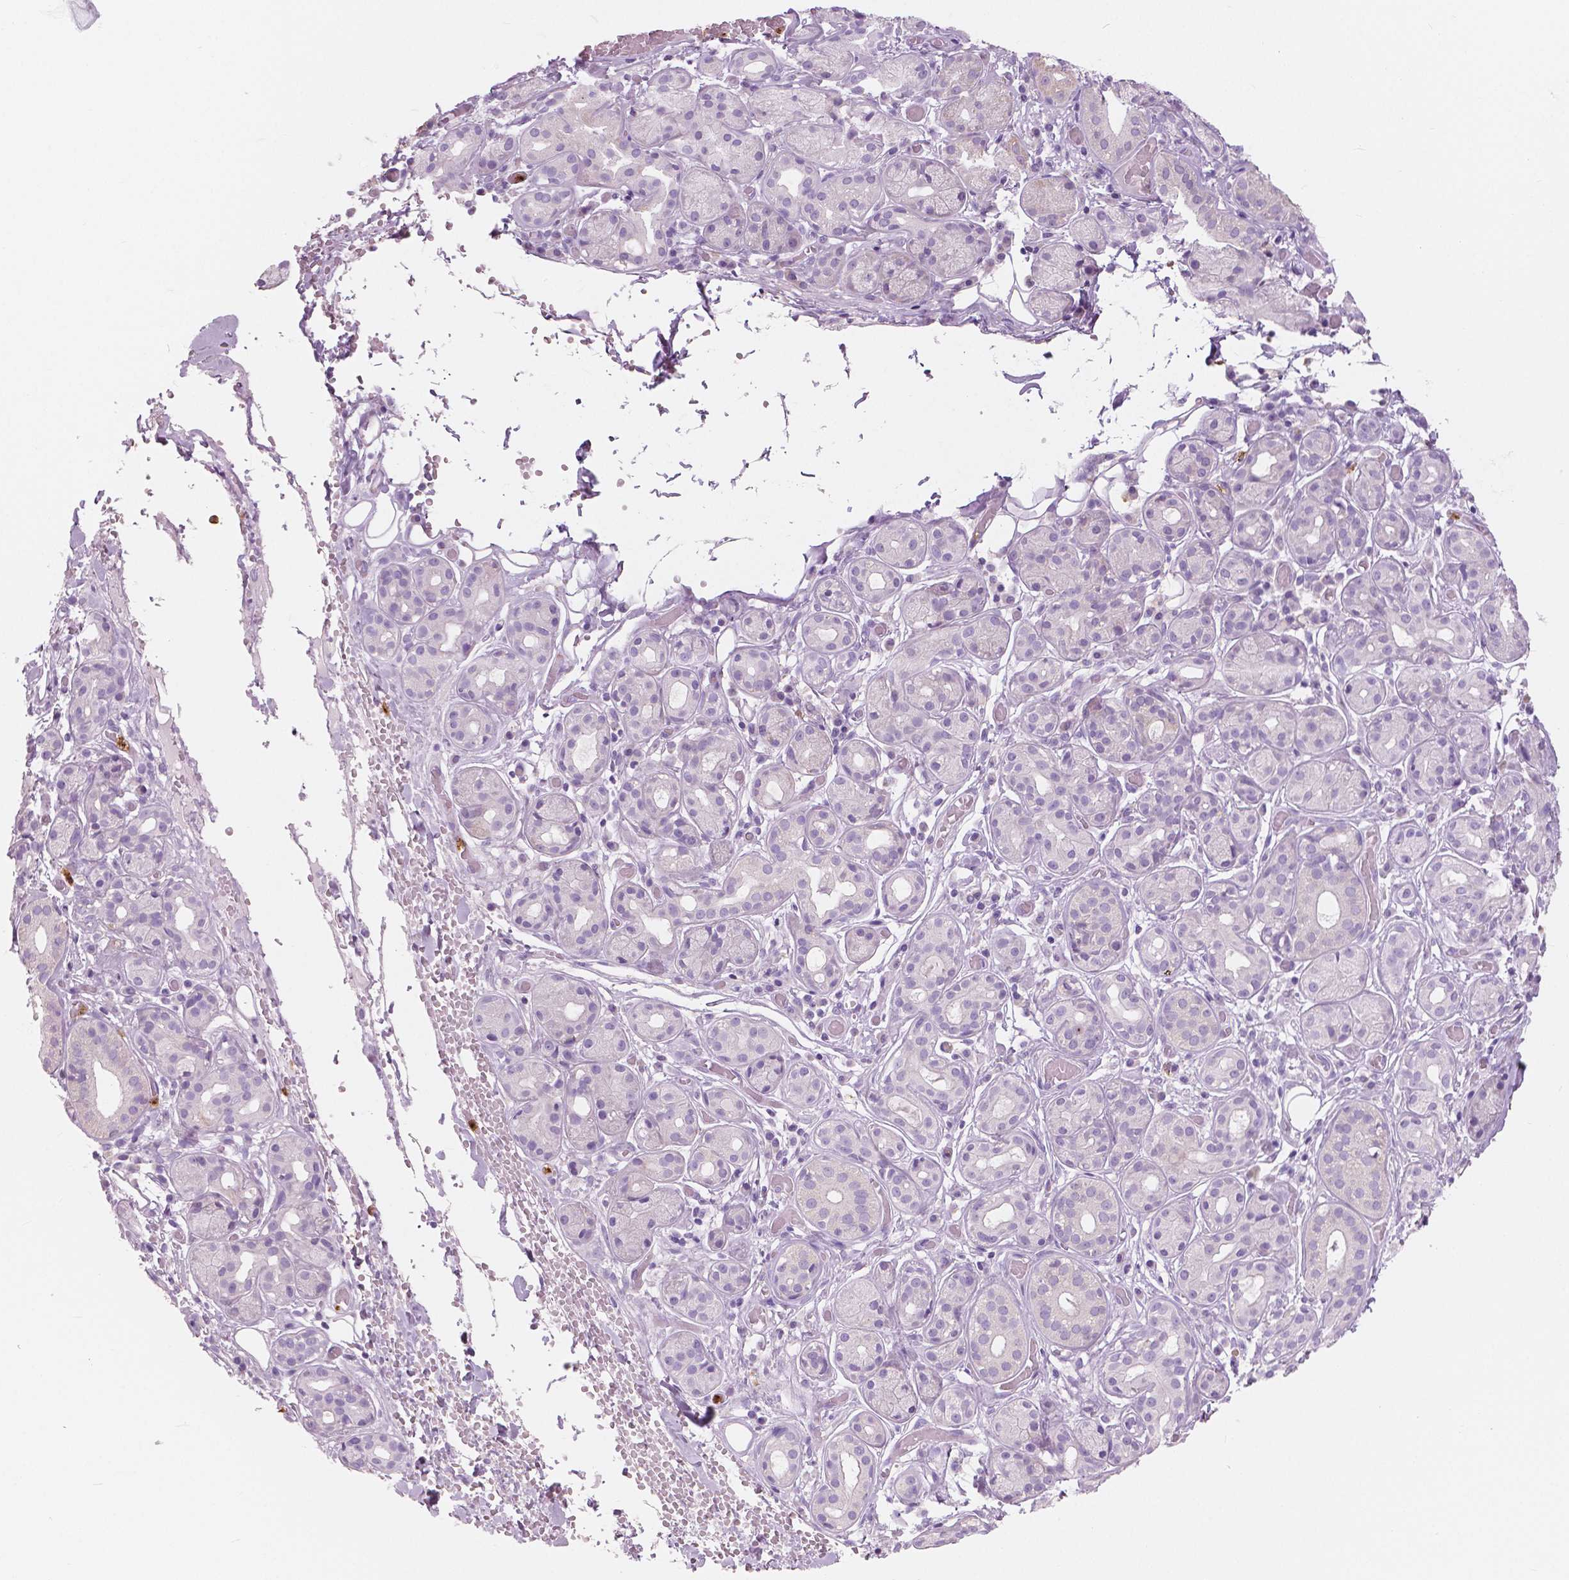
{"staining": {"intensity": "negative", "quantity": "none", "location": "none"}, "tissue": "salivary gland", "cell_type": "Glandular cells", "image_type": "normal", "snomed": [{"axis": "morphology", "description": "Normal tissue, NOS"}, {"axis": "topography", "description": "Salivary gland"}, {"axis": "topography", "description": "Peripheral nerve tissue"}], "caption": "Immunohistochemical staining of benign salivary gland reveals no significant positivity in glandular cells.", "gene": "CXCR2", "patient": {"sex": "male", "age": 71}}